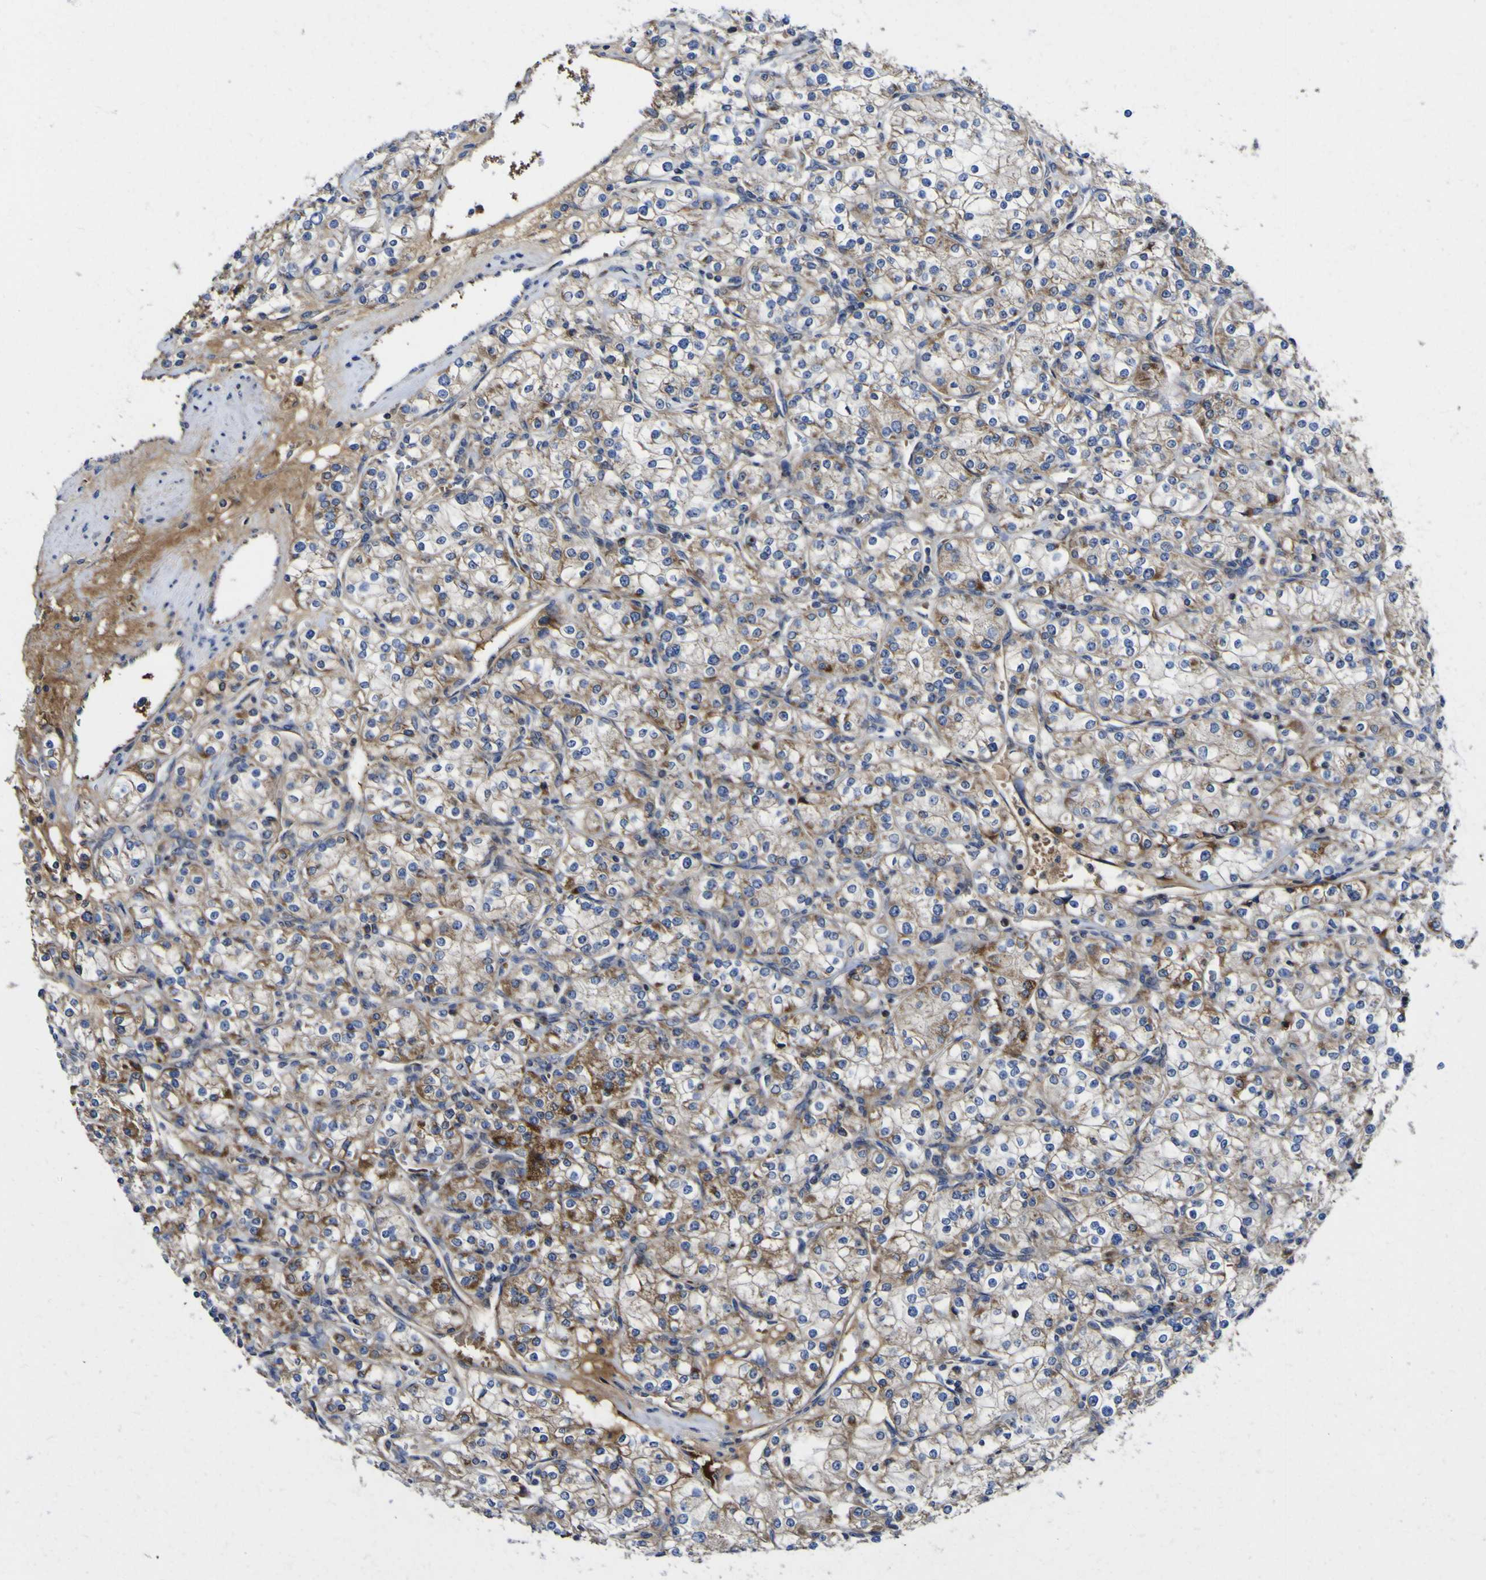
{"staining": {"intensity": "moderate", "quantity": ">75%", "location": "cytoplasmic/membranous"}, "tissue": "renal cancer", "cell_type": "Tumor cells", "image_type": "cancer", "snomed": [{"axis": "morphology", "description": "Adenocarcinoma, NOS"}, {"axis": "topography", "description": "Kidney"}], "caption": "Renal cancer (adenocarcinoma) stained for a protein reveals moderate cytoplasmic/membranous positivity in tumor cells.", "gene": "CCDC90B", "patient": {"sex": "male", "age": 77}}